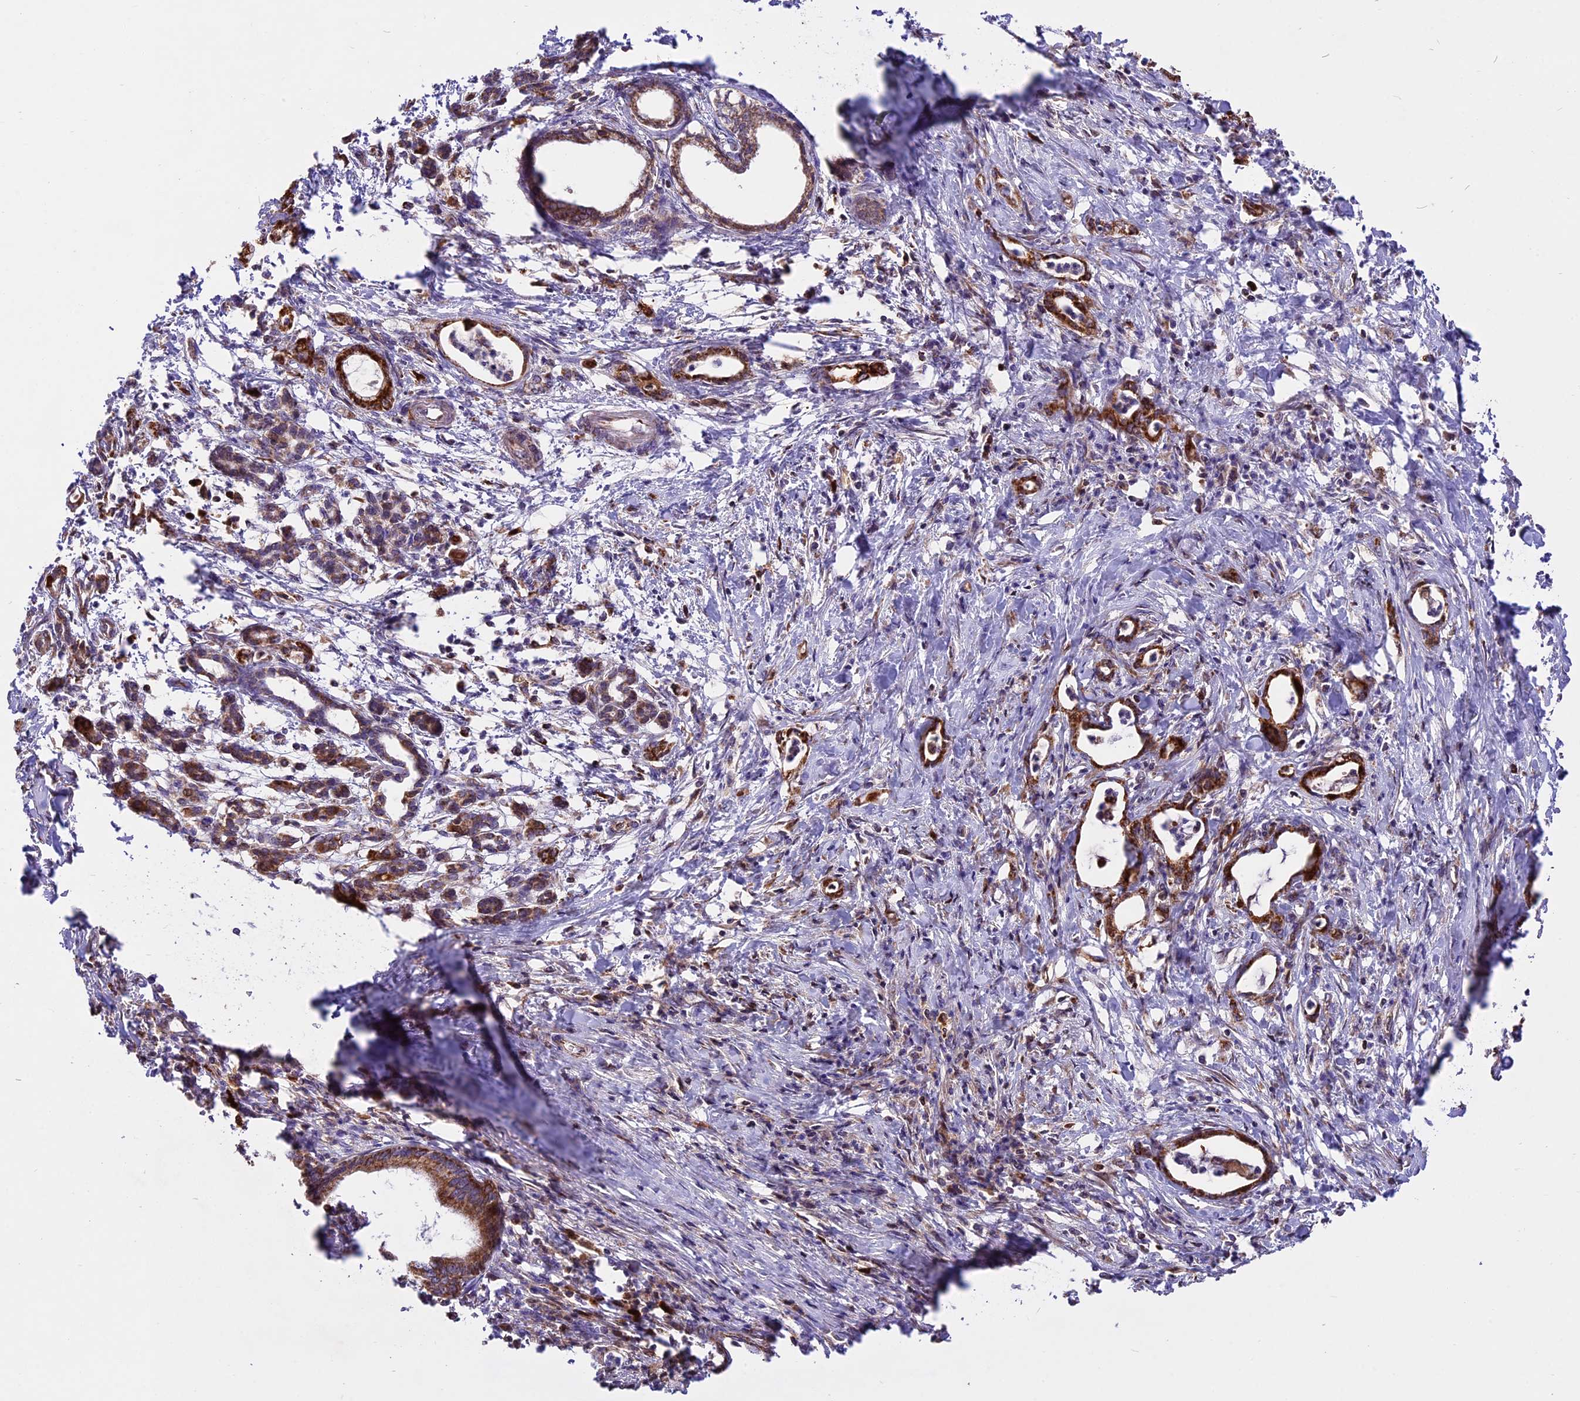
{"staining": {"intensity": "strong", "quantity": "25%-75%", "location": "cytoplasmic/membranous"}, "tissue": "pancreatic cancer", "cell_type": "Tumor cells", "image_type": "cancer", "snomed": [{"axis": "morphology", "description": "Adenocarcinoma, NOS"}, {"axis": "topography", "description": "Pancreas"}], "caption": "About 25%-75% of tumor cells in pancreatic cancer demonstrate strong cytoplasmic/membranous protein positivity as visualized by brown immunohistochemical staining.", "gene": "COX17", "patient": {"sex": "female", "age": 55}}